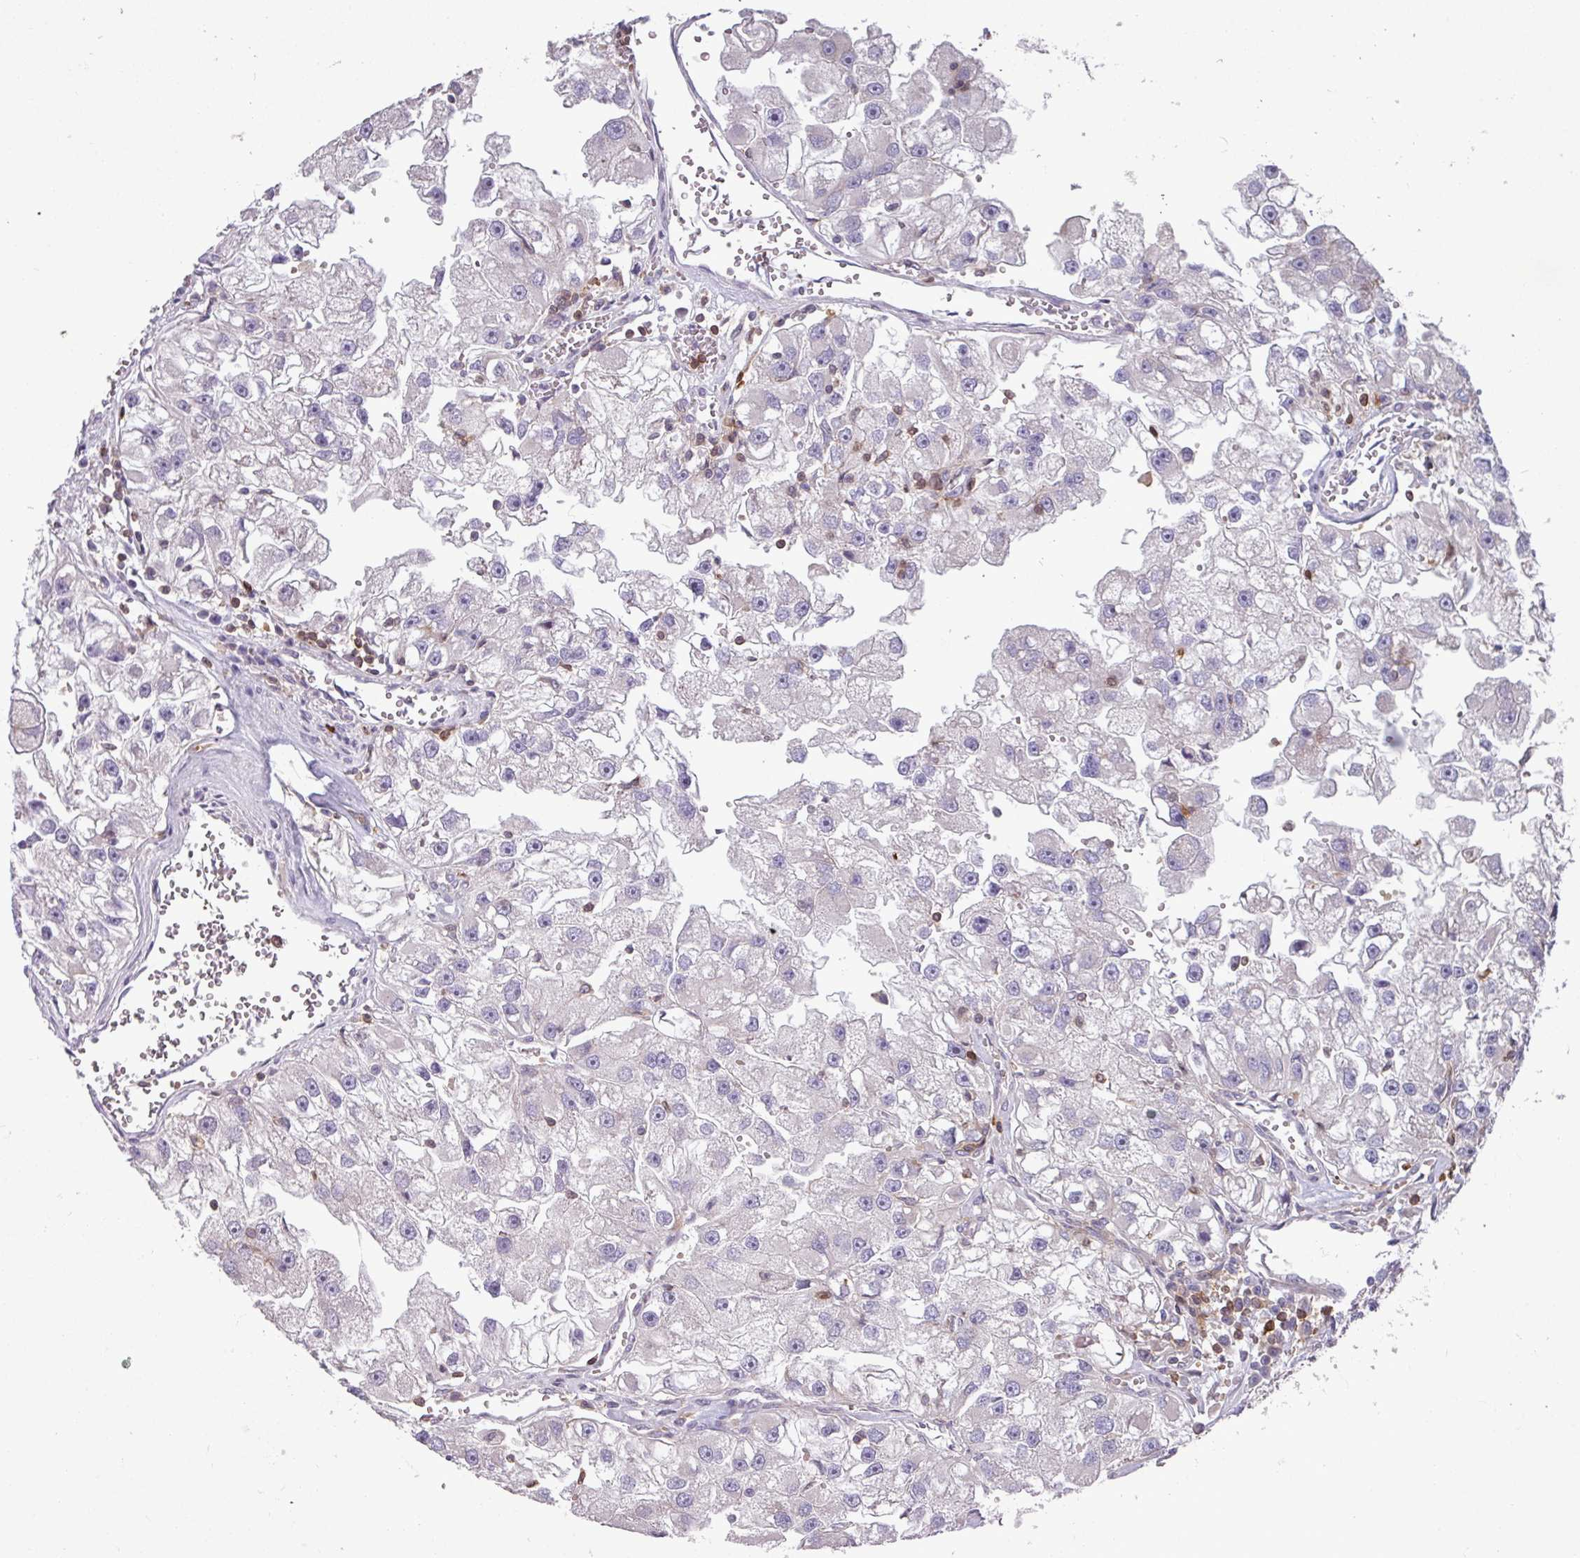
{"staining": {"intensity": "negative", "quantity": "none", "location": "none"}, "tissue": "renal cancer", "cell_type": "Tumor cells", "image_type": "cancer", "snomed": [{"axis": "morphology", "description": "Adenocarcinoma, NOS"}, {"axis": "topography", "description": "Kidney"}], "caption": "IHC photomicrograph of neoplastic tissue: human renal cancer (adenocarcinoma) stained with DAB shows no significant protein positivity in tumor cells.", "gene": "SEC61G", "patient": {"sex": "male", "age": 63}}